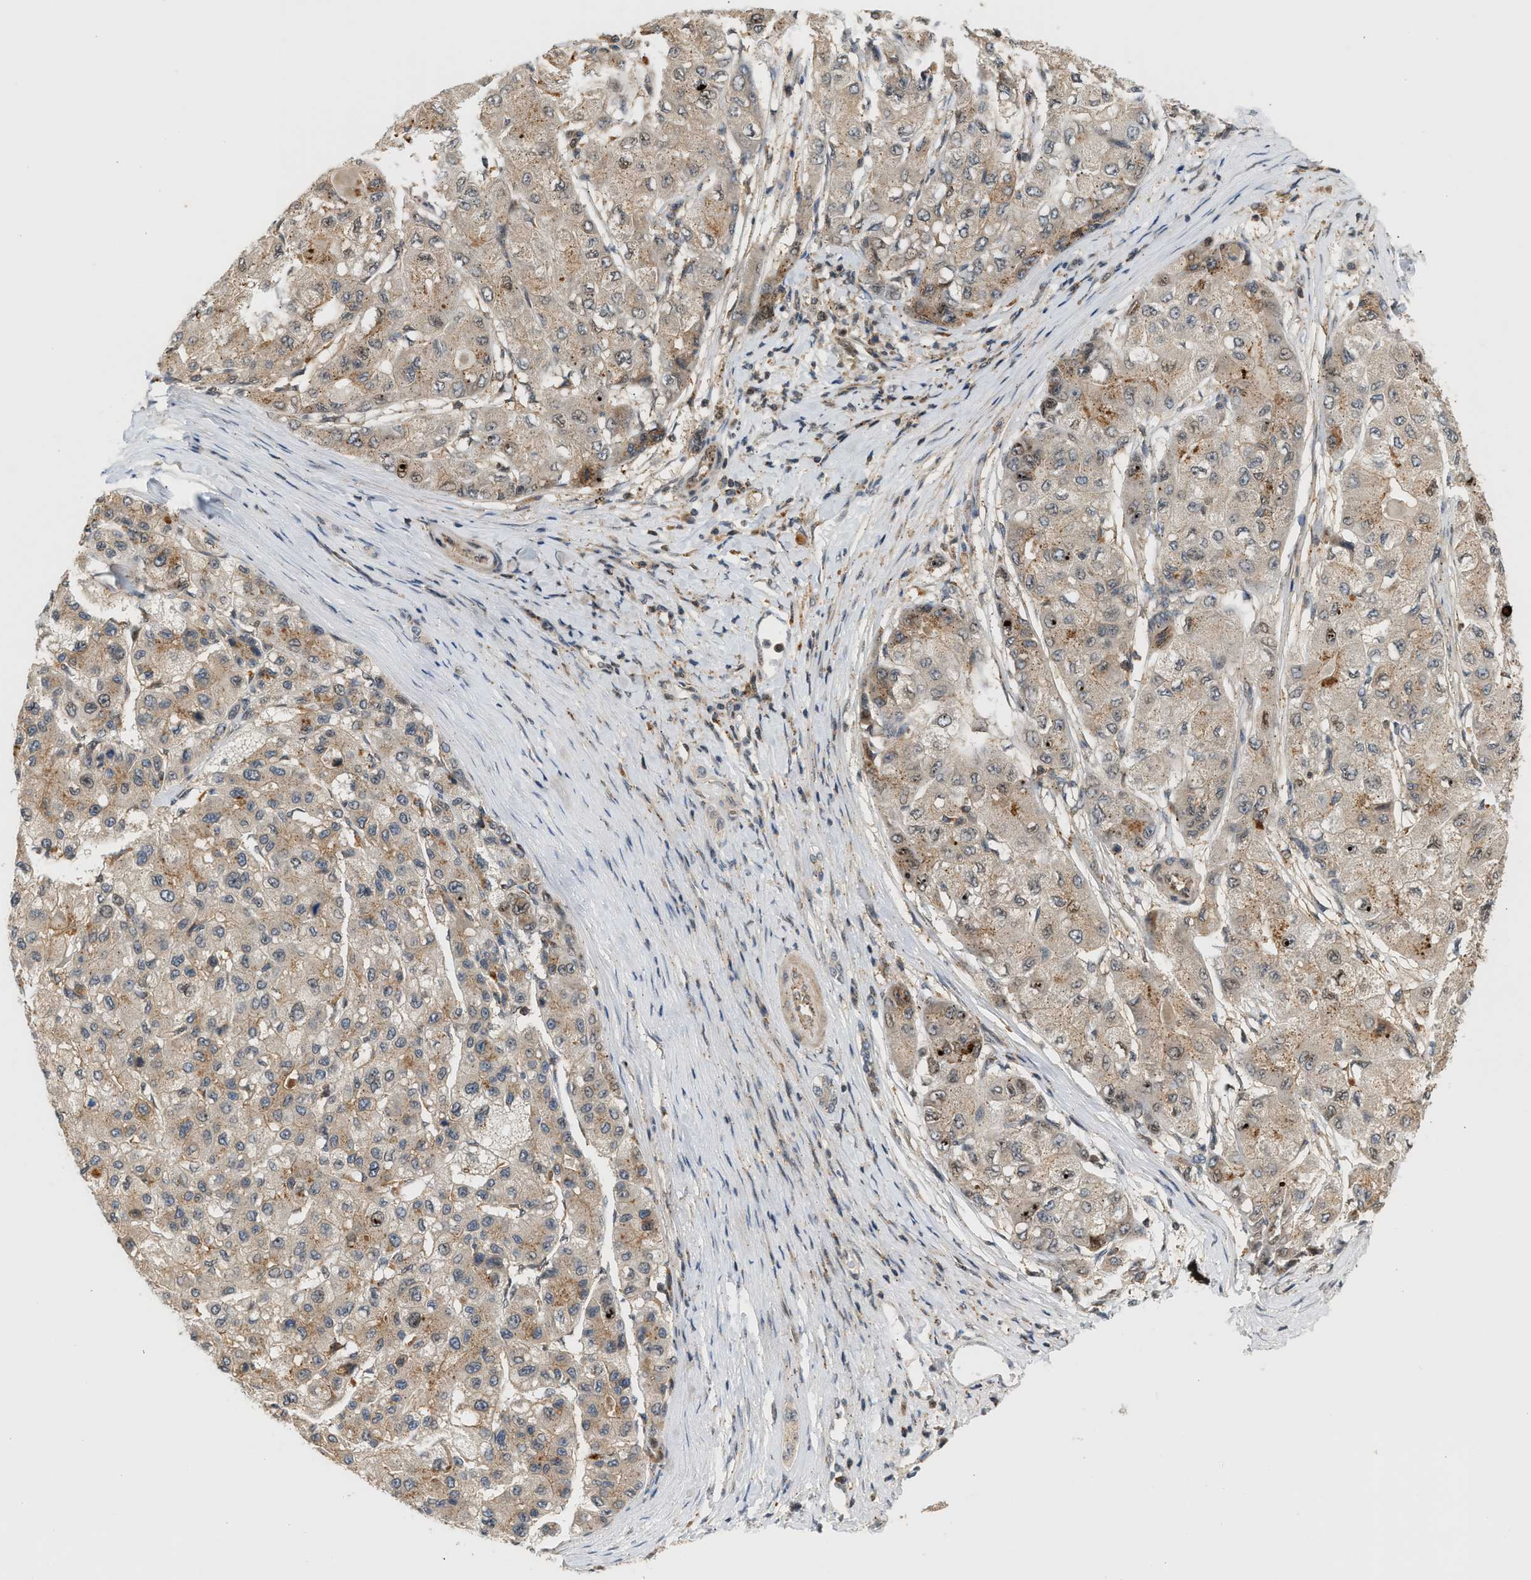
{"staining": {"intensity": "weak", "quantity": "25%-75%", "location": "cytoplasmic/membranous"}, "tissue": "liver cancer", "cell_type": "Tumor cells", "image_type": "cancer", "snomed": [{"axis": "morphology", "description": "Carcinoma, Hepatocellular, NOS"}, {"axis": "topography", "description": "Liver"}], "caption": "Protein staining of liver cancer tissue exhibits weak cytoplasmic/membranous positivity in about 25%-75% of tumor cells. (Stains: DAB in brown, nuclei in blue, Microscopy: brightfield microscopy at high magnification).", "gene": "MAP2K5", "patient": {"sex": "male", "age": 80}}